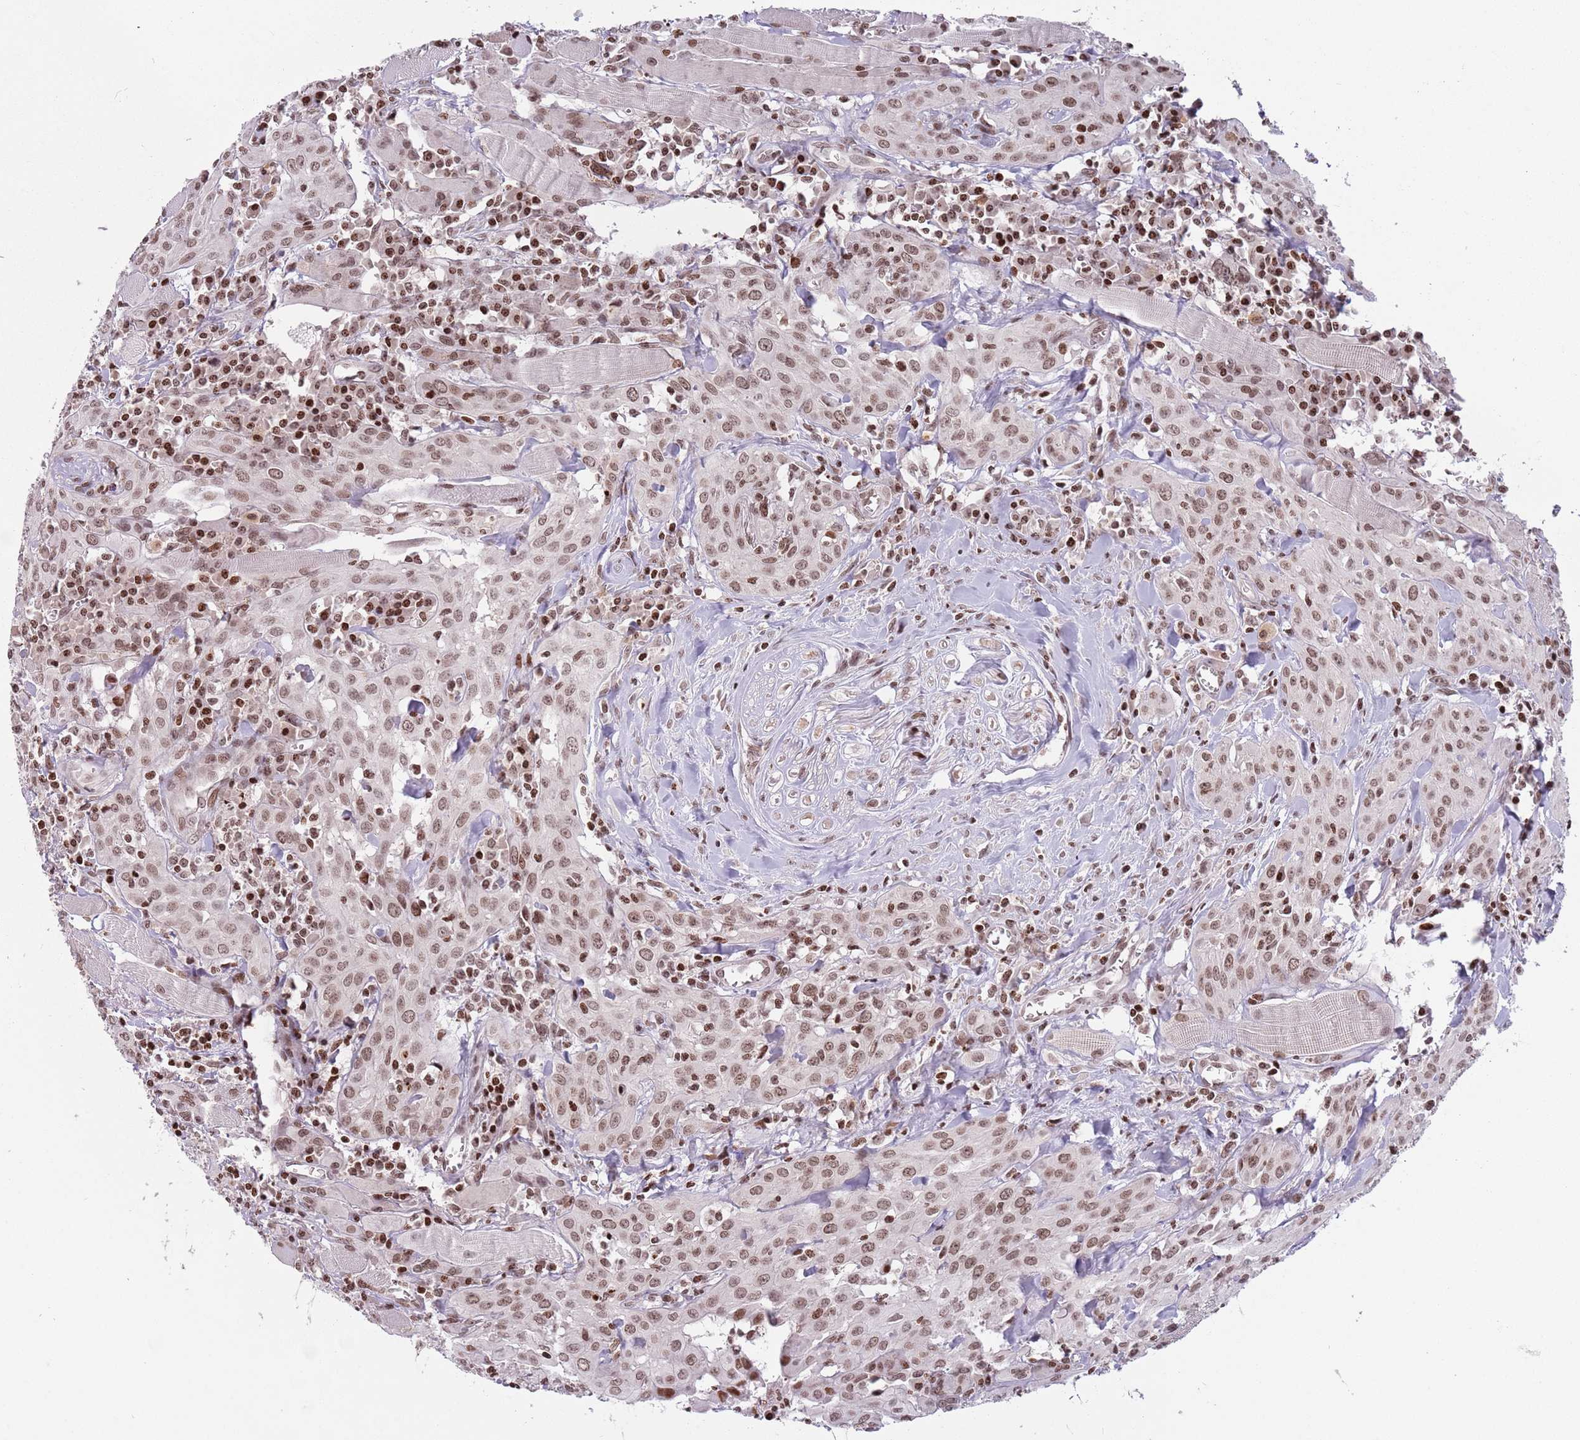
{"staining": {"intensity": "moderate", "quantity": ">75%", "location": "nuclear"}, "tissue": "head and neck cancer", "cell_type": "Tumor cells", "image_type": "cancer", "snomed": [{"axis": "morphology", "description": "Squamous cell carcinoma, NOS"}, {"axis": "topography", "description": "Oral tissue"}, {"axis": "topography", "description": "Head-Neck"}], "caption": "Protein expression by immunohistochemistry (IHC) demonstrates moderate nuclear positivity in approximately >75% of tumor cells in head and neck squamous cell carcinoma. (IHC, brightfield microscopy, high magnification).", "gene": "SH3RF3", "patient": {"sex": "female", "age": 70}}